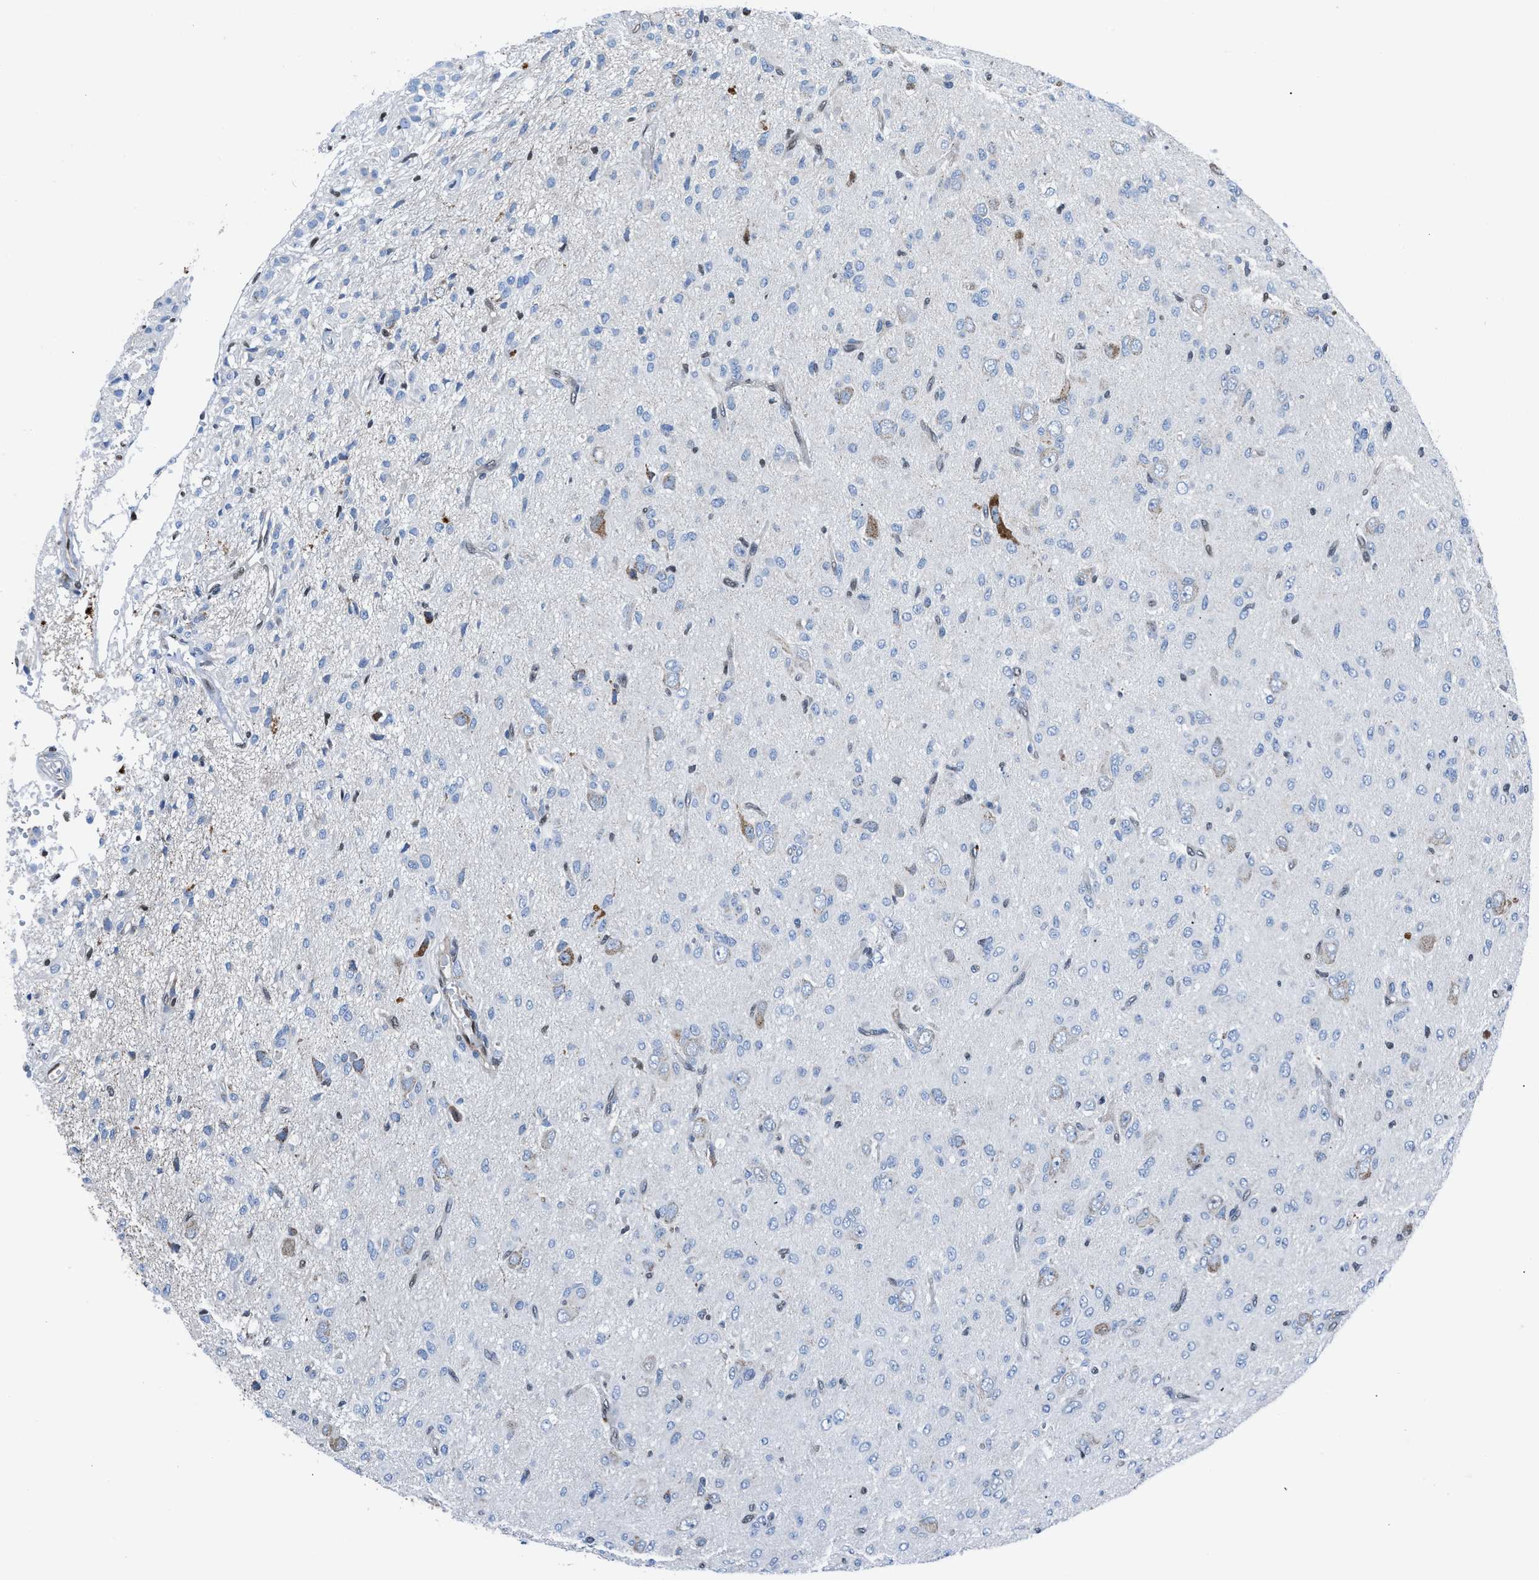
{"staining": {"intensity": "negative", "quantity": "none", "location": "none"}, "tissue": "glioma", "cell_type": "Tumor cells", "image_type": "cancer", "snomed": [{"axis": "morphology", "description": "Glioma, malignant, High grade"}, {"axis": "topography", "description": "Brain"}], "caption": "There is no significant positivity in tumor cells of glioma. (DAB immunohistochemistry with hematoxylin counter stain).", "gene": "LMO2", "patient": {"sex": "female", "age": 59}}